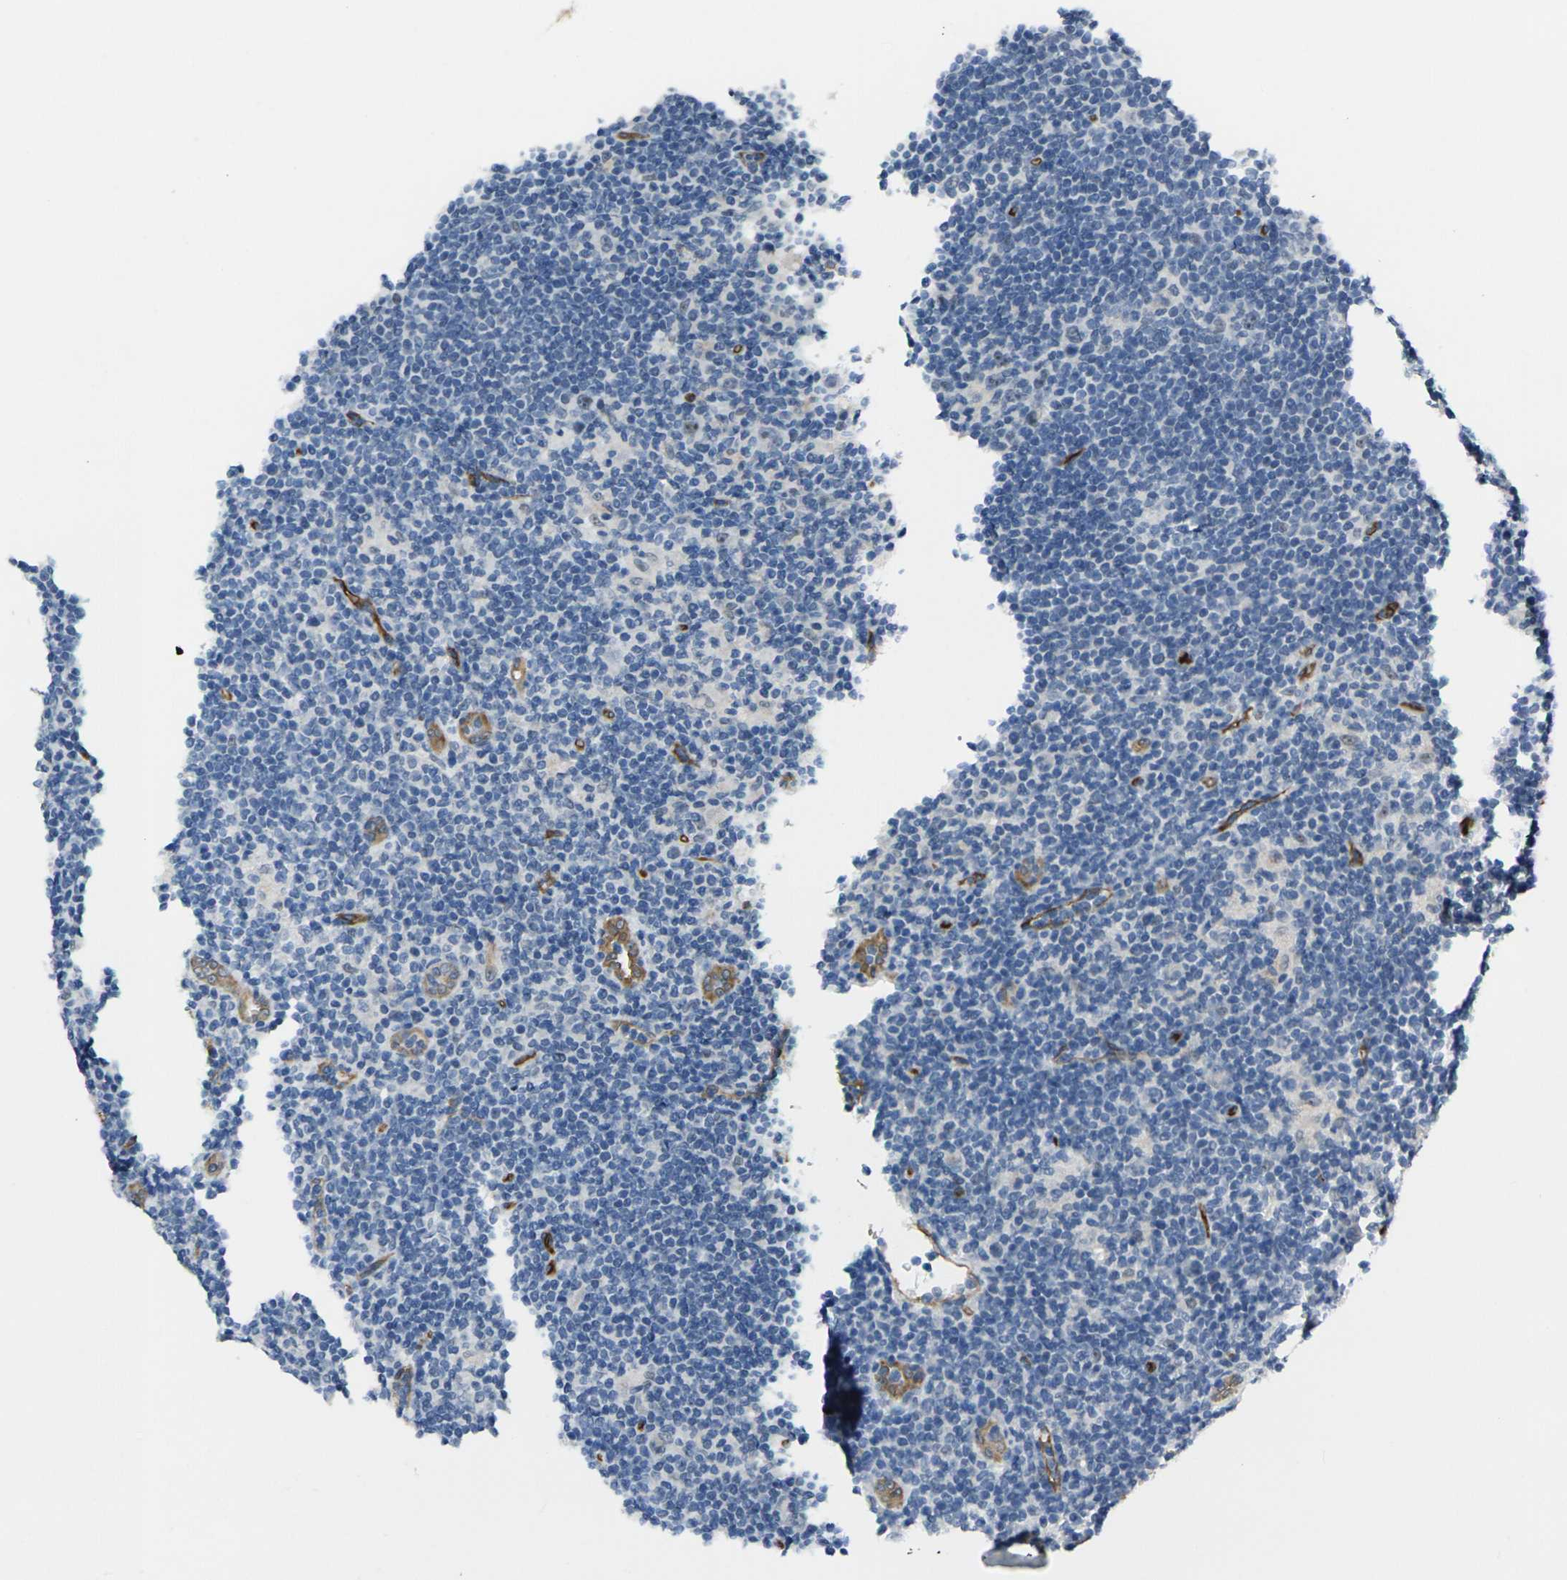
{"staining": {"intensity": "negative", "quantity": "none", "location": "none"}, "tissue": "lymphoma", "cell_type": "Tumor cells", "image_type": "cancer", "snomed": [{"axis": "morphology", "description": "Hodgkin's disease, NOS"}, {"axis": "topography", "description": "Lymph node"}], "caption": "A photomicrograph of lymphoma stained for a protein demonstrates no brown staining in tumor cells. (DAB IHC, high magnification).", "gene": "HSPA12B", "patient": {"sex": "female", "age": 57}}